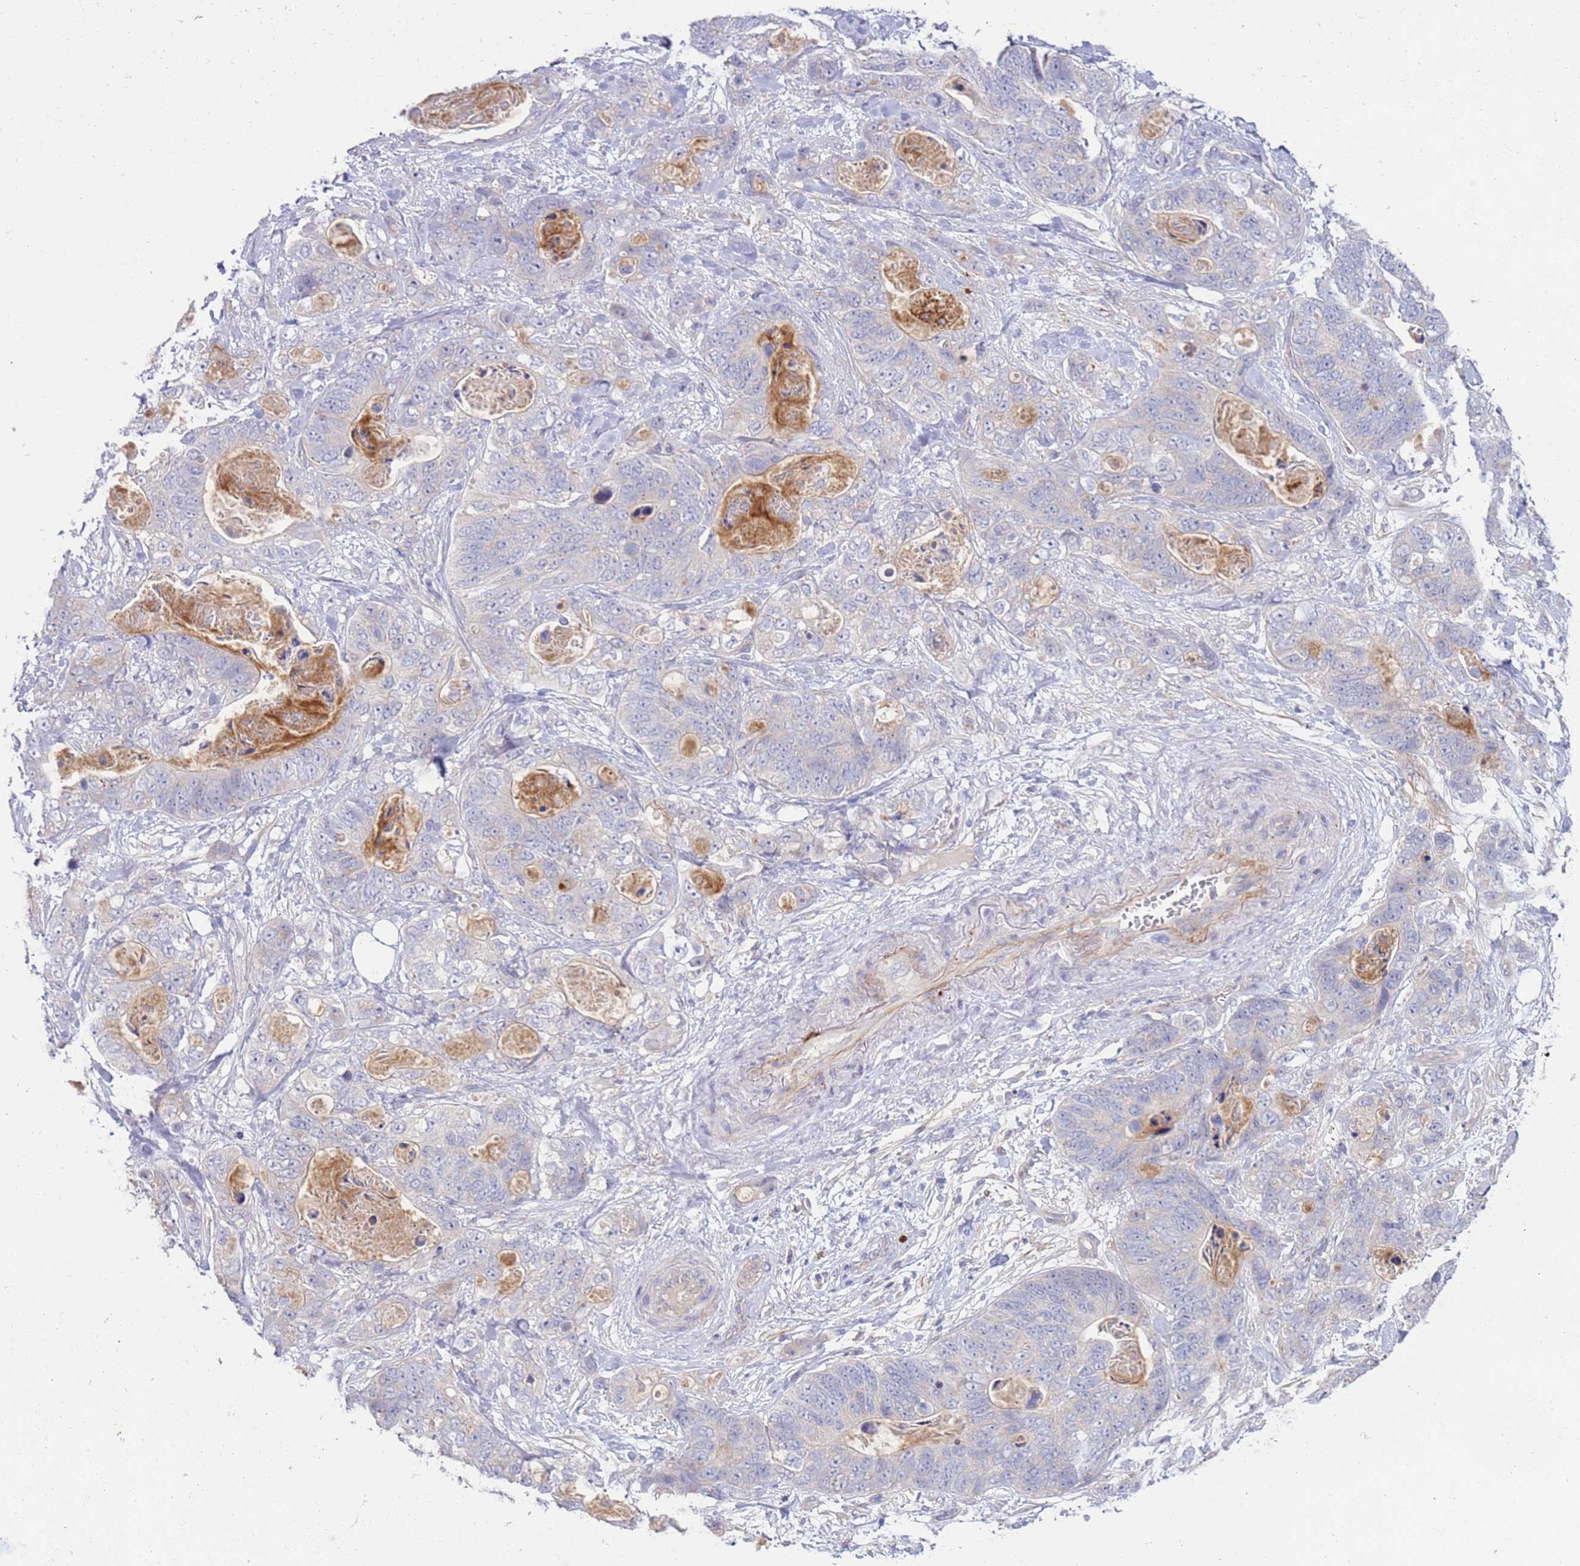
{"staining": {"intensity": "negative", "quantity": "none", "location": "none"}, "tissue": "stomach cancer", "cell_type": "Tumor cells", "image_type": "cancer", "snomed": [{"axis": "morphology", "description": "Normal tissue, NOS"}, {"axis": "morphology", "description": "Adenocarcinoma, NOS"}, {"axis": "topography", "description": "Stomach"}], "caption": "High power microscopy micrograph of an IHC image of stomach cancer (adenocarcinoma), revealing no significant staining in tumor cells.", "gene": "STK25", "patient": {"sex": "female", "age": 89}}